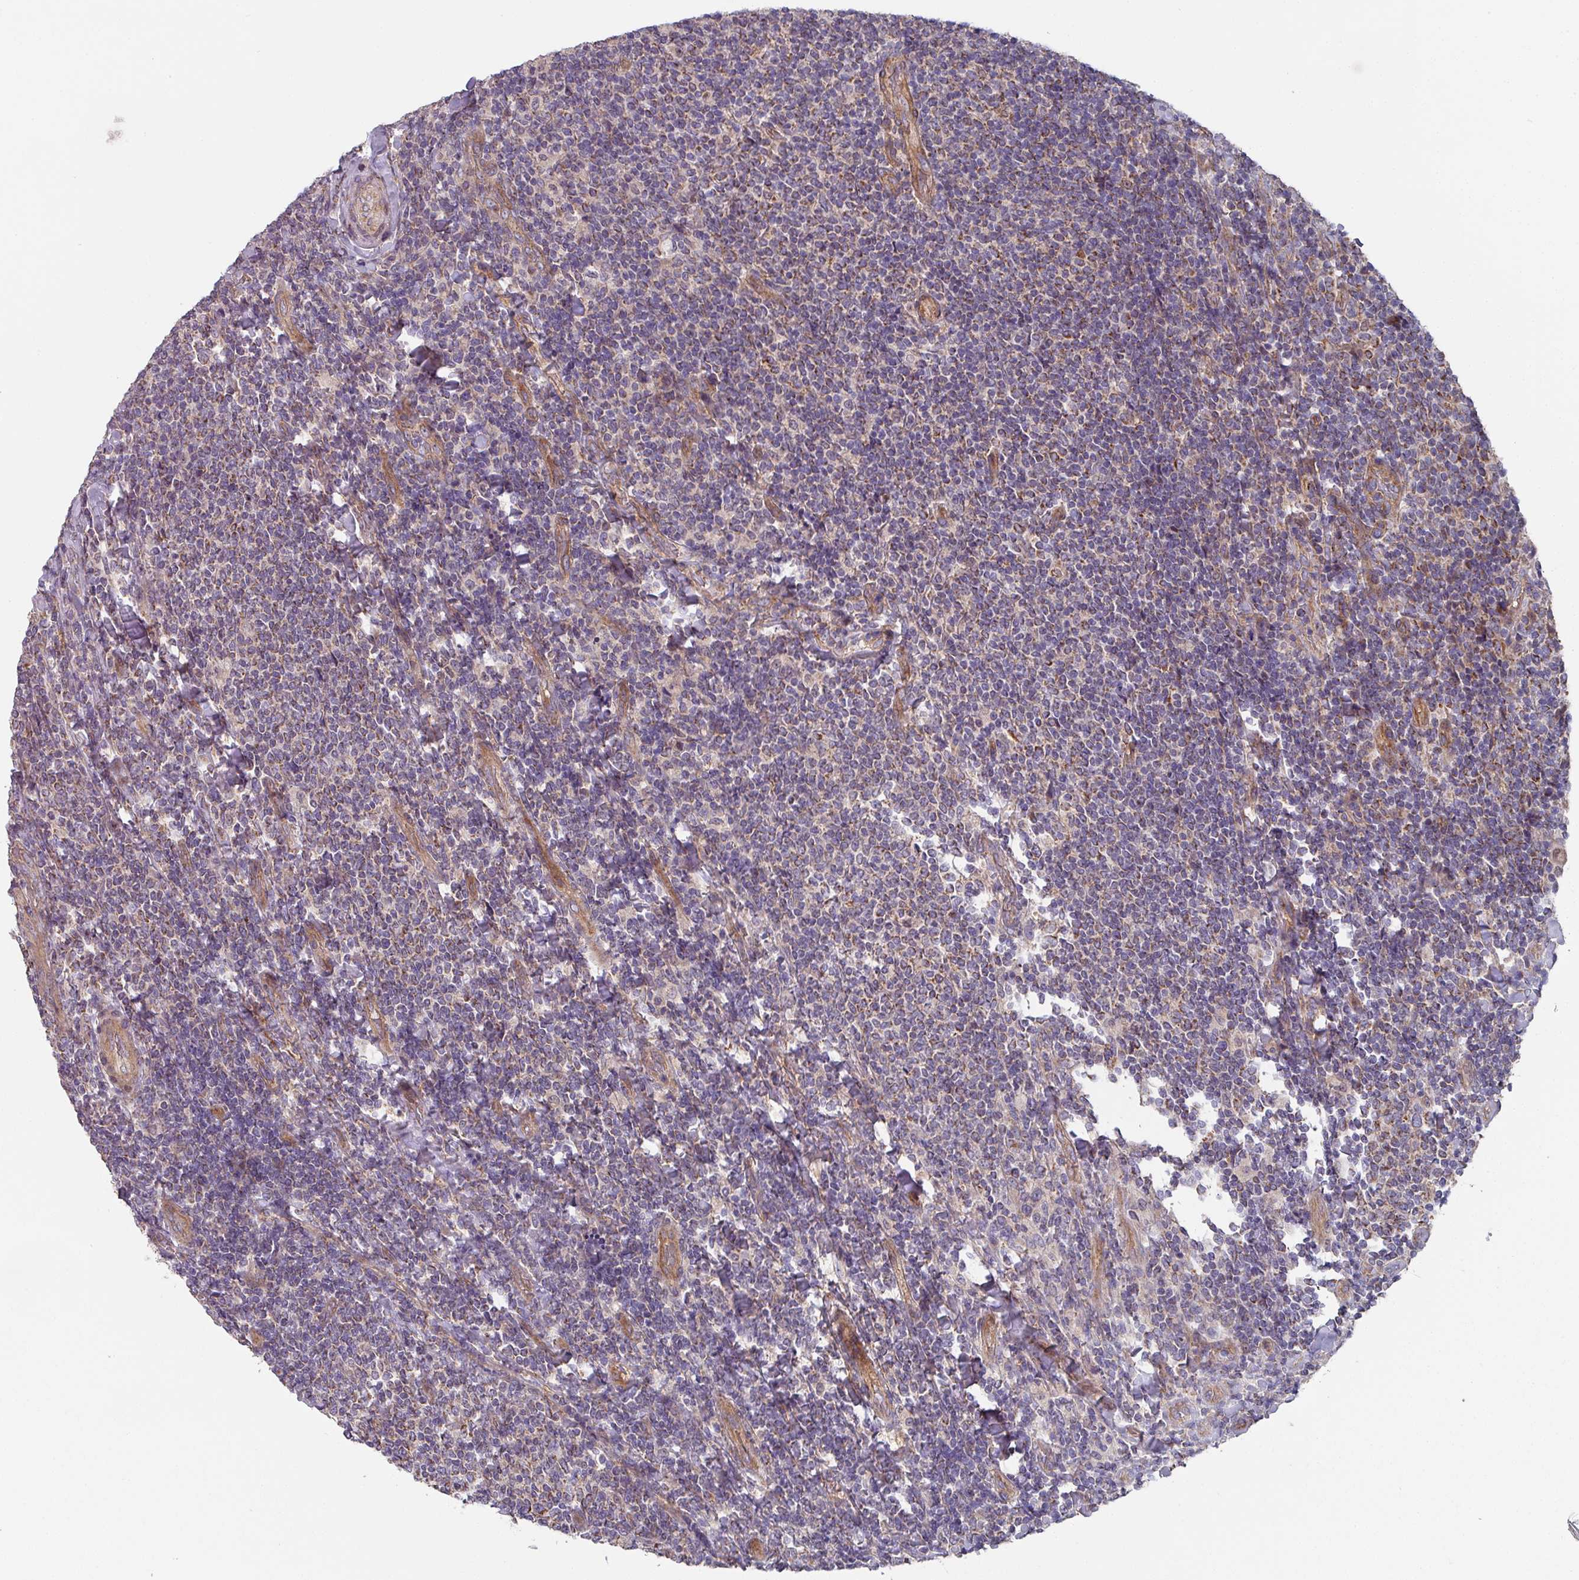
{"staining": {"intensity": "weak", "quantity": ">75%", "location": "cytoplasmic/membranous"}, "tissue": "lymphoma", "cell_type": "Tumor cells", "image_type": "cancer", "snomed": [{"axis": "morphology", "description": "Malignant lymphoma, non-Hodgkin's type, Low grade"}, {"axis": "topography", "description": "Lymph node"}], "caption": "High-power microscopy captured an immunohistochemistry image of lymphoma, revealing weak cytoplasmic/membranous positivity in approximately >75% of tumor cells. Nuclei are stained in blue.", "gene": "DCAF12L2", "patient": {"sex": "male", "age": 52}}